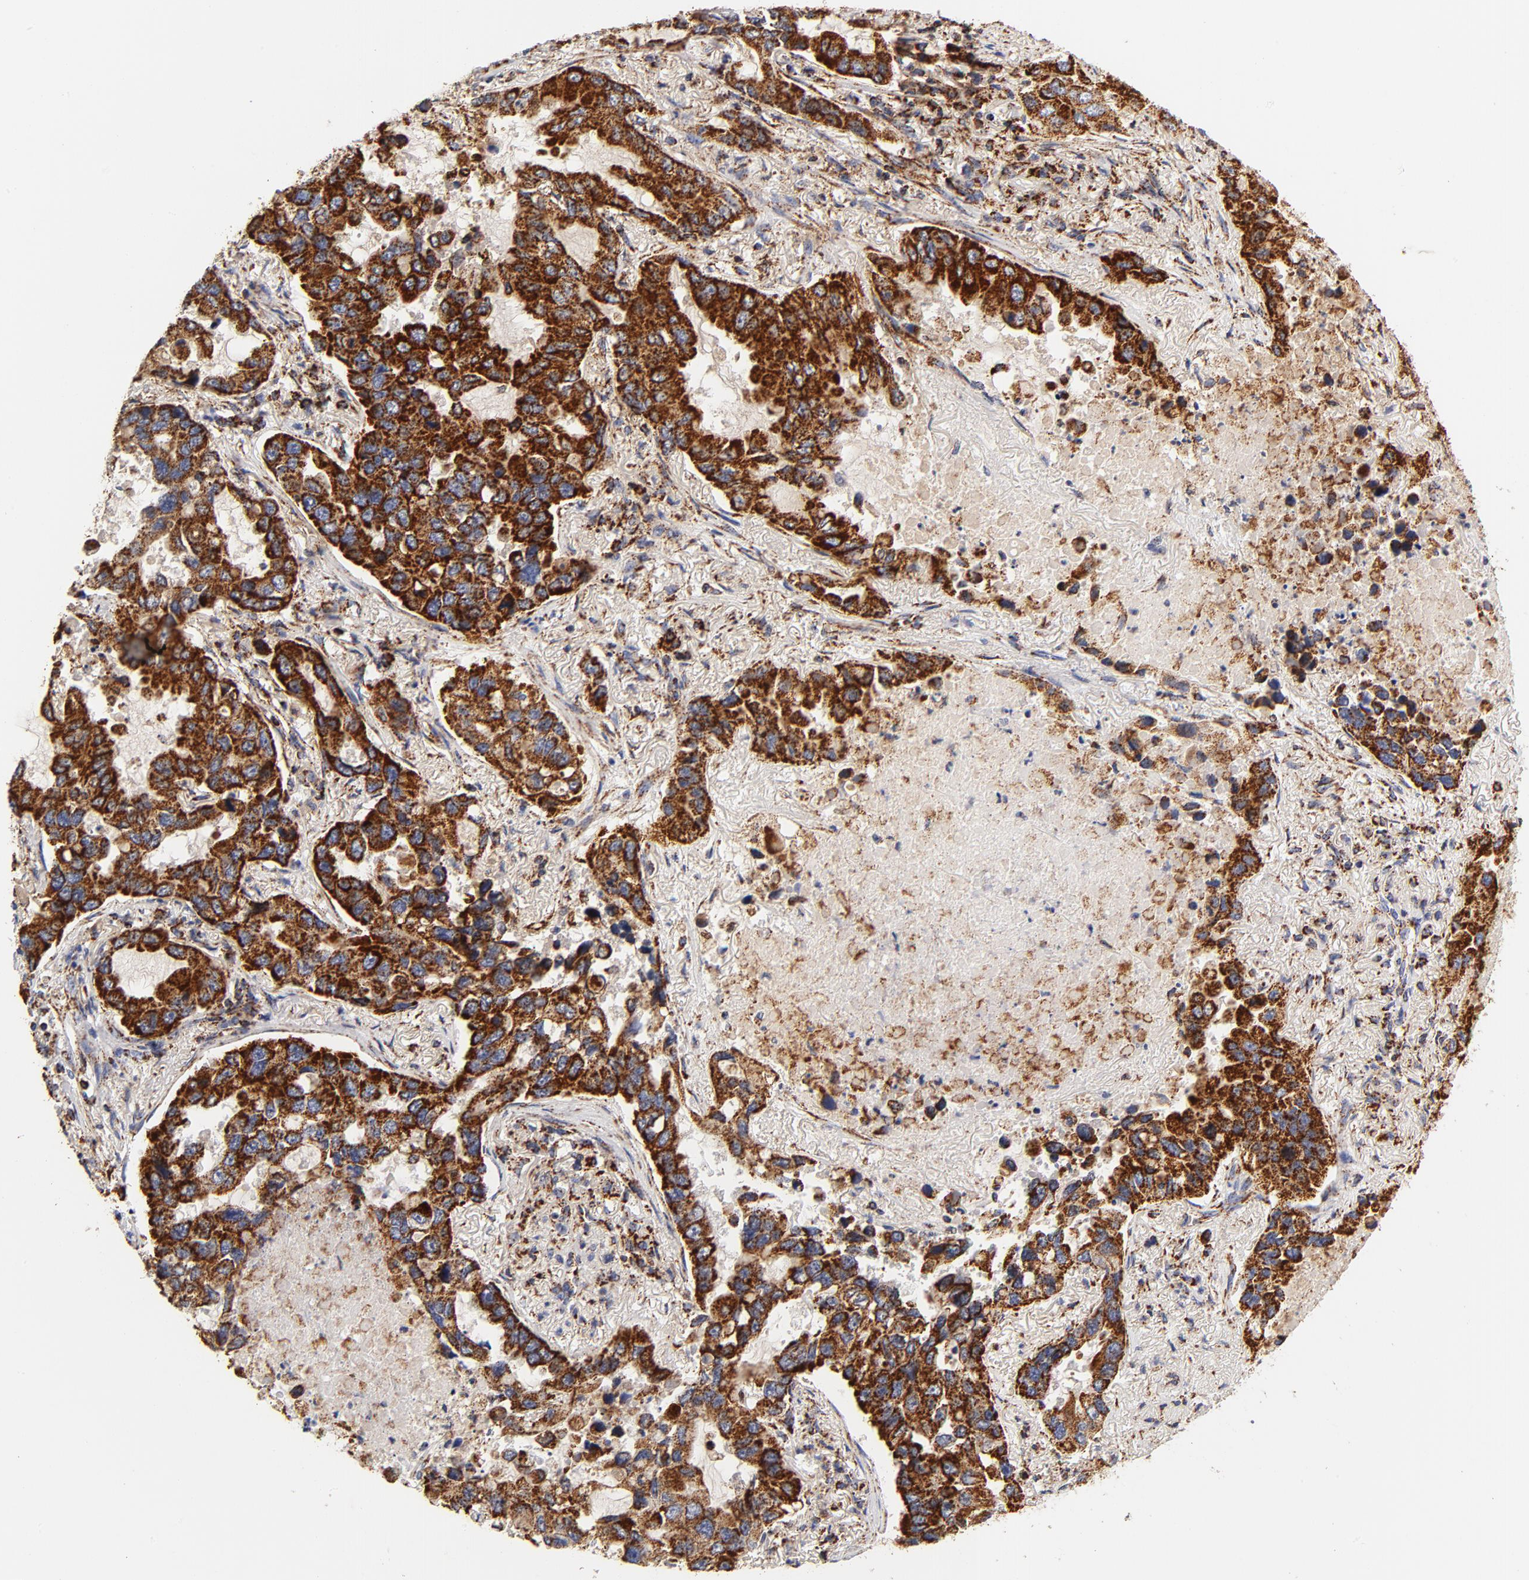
{"staining": {"intensity": "strong", "quantity": ">75%", "location": "cytoplasmic/membranous"}, "tissue": "lung cancer", "cell_type": "Tumor cells", "image_type": "cancer", "snomed": [{"axis": "morphology", "description": "Adenocarcinoma, NOS"}, {"axis": "topography", "description": "Lung"}], "caption": "Adenocarcinoma (lung) tissue demonstrates strong cytoplasmic/membranous expression in approximately >75% of tumor cells, visualized by immunohistochemistry.", "gene": "ECHS1", "patient": {"sex": "male", "age": 64}}